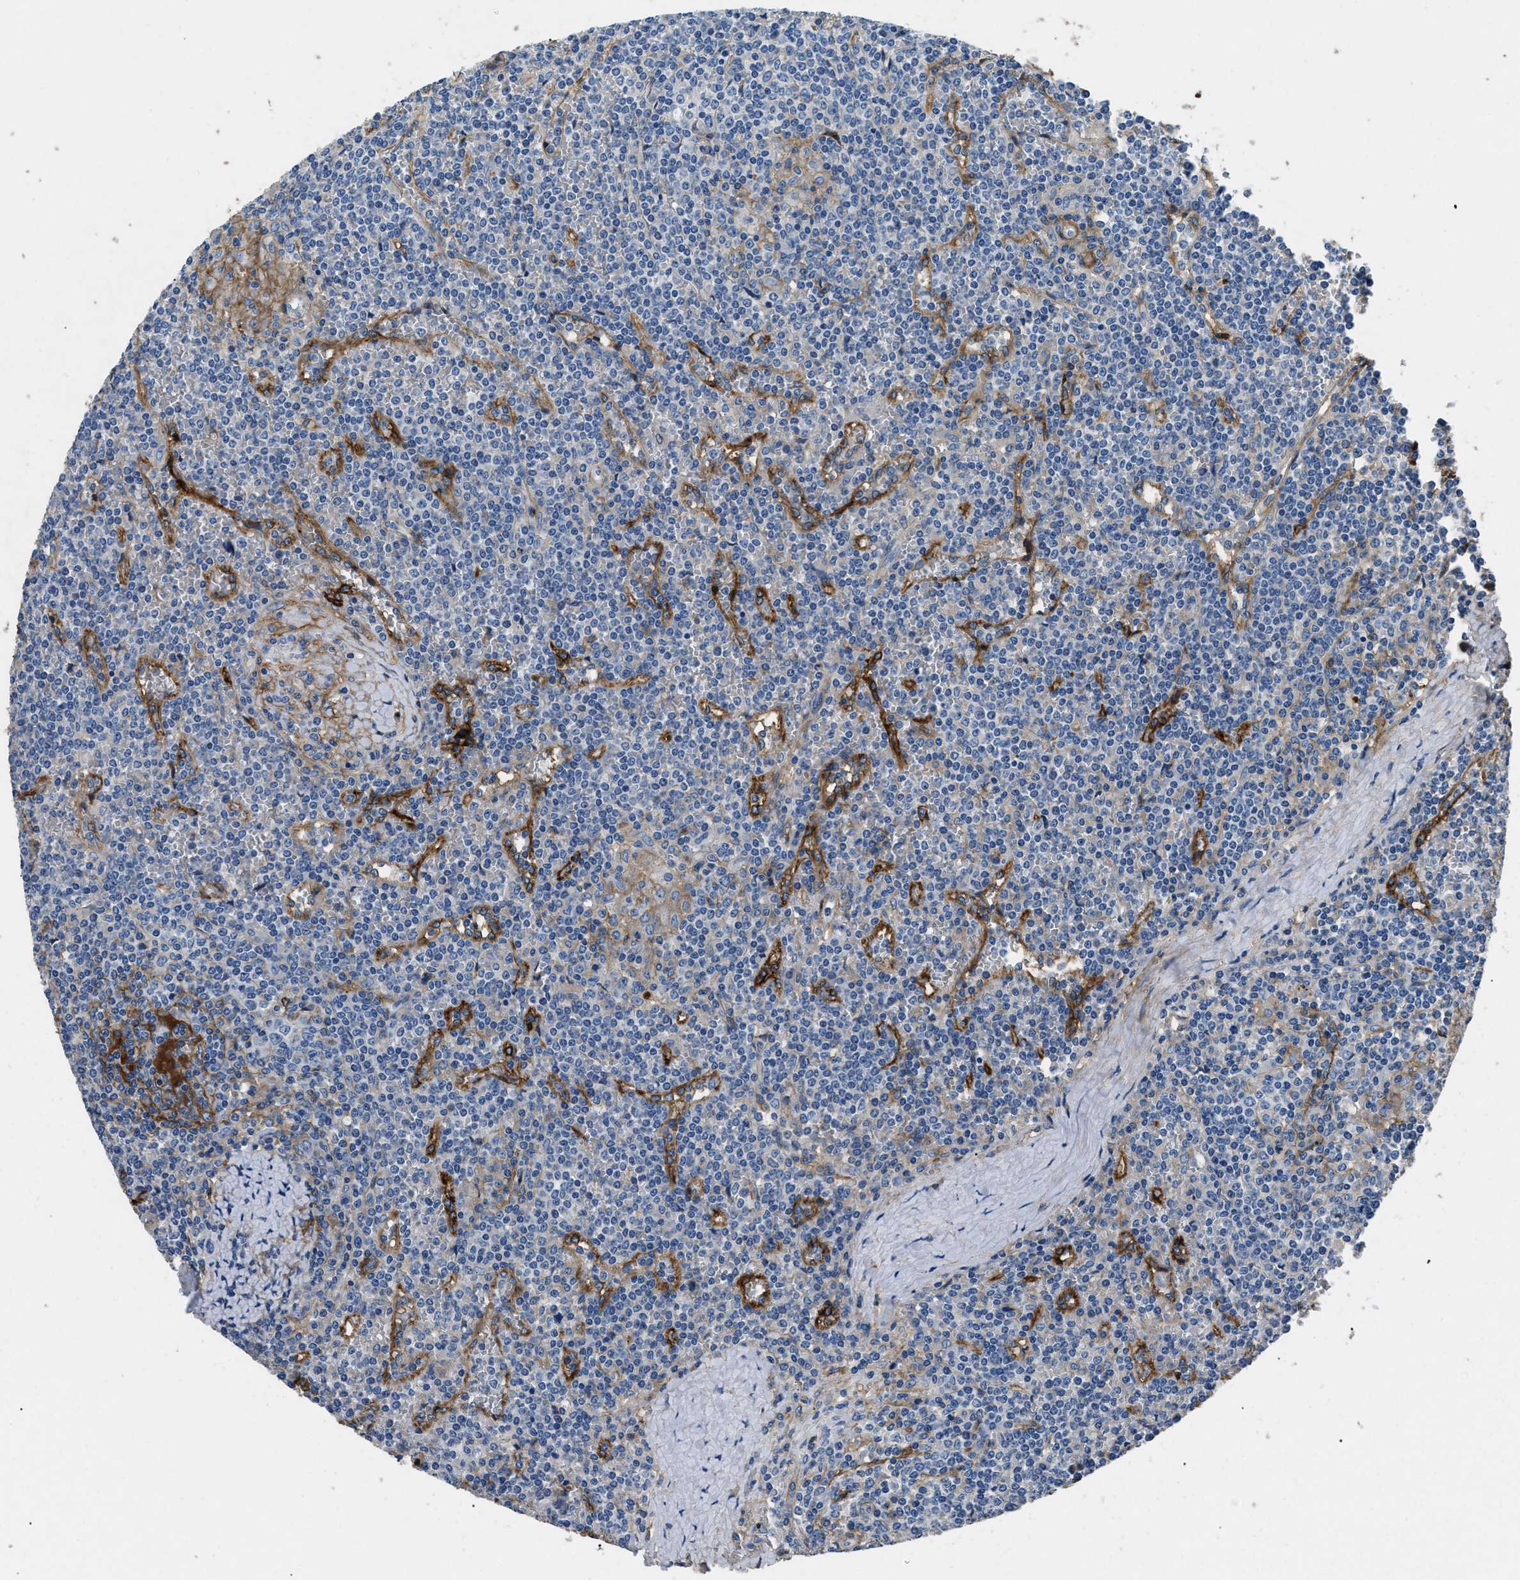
{"staining": {"intensity": "negative", "quantity": "none", "location": "none"}, "tissue": "lymphoma", "cell_type": "Tumor cells", "image_type": "cancer", "snomed": [{"axis": "morphology", "description": "Malignant lymphoma, non-Hodgkin's type, Low grade"}, {"axis": "topography", "description": "Spleen"}], "caption": "Human malignant lymphoma, non-Hodgkin's type (low-grade) stained for a protein using IHC reveals no staining in tumor cells.", "gene": "CD276", "patient": {"sex": "female", "age": 19}}